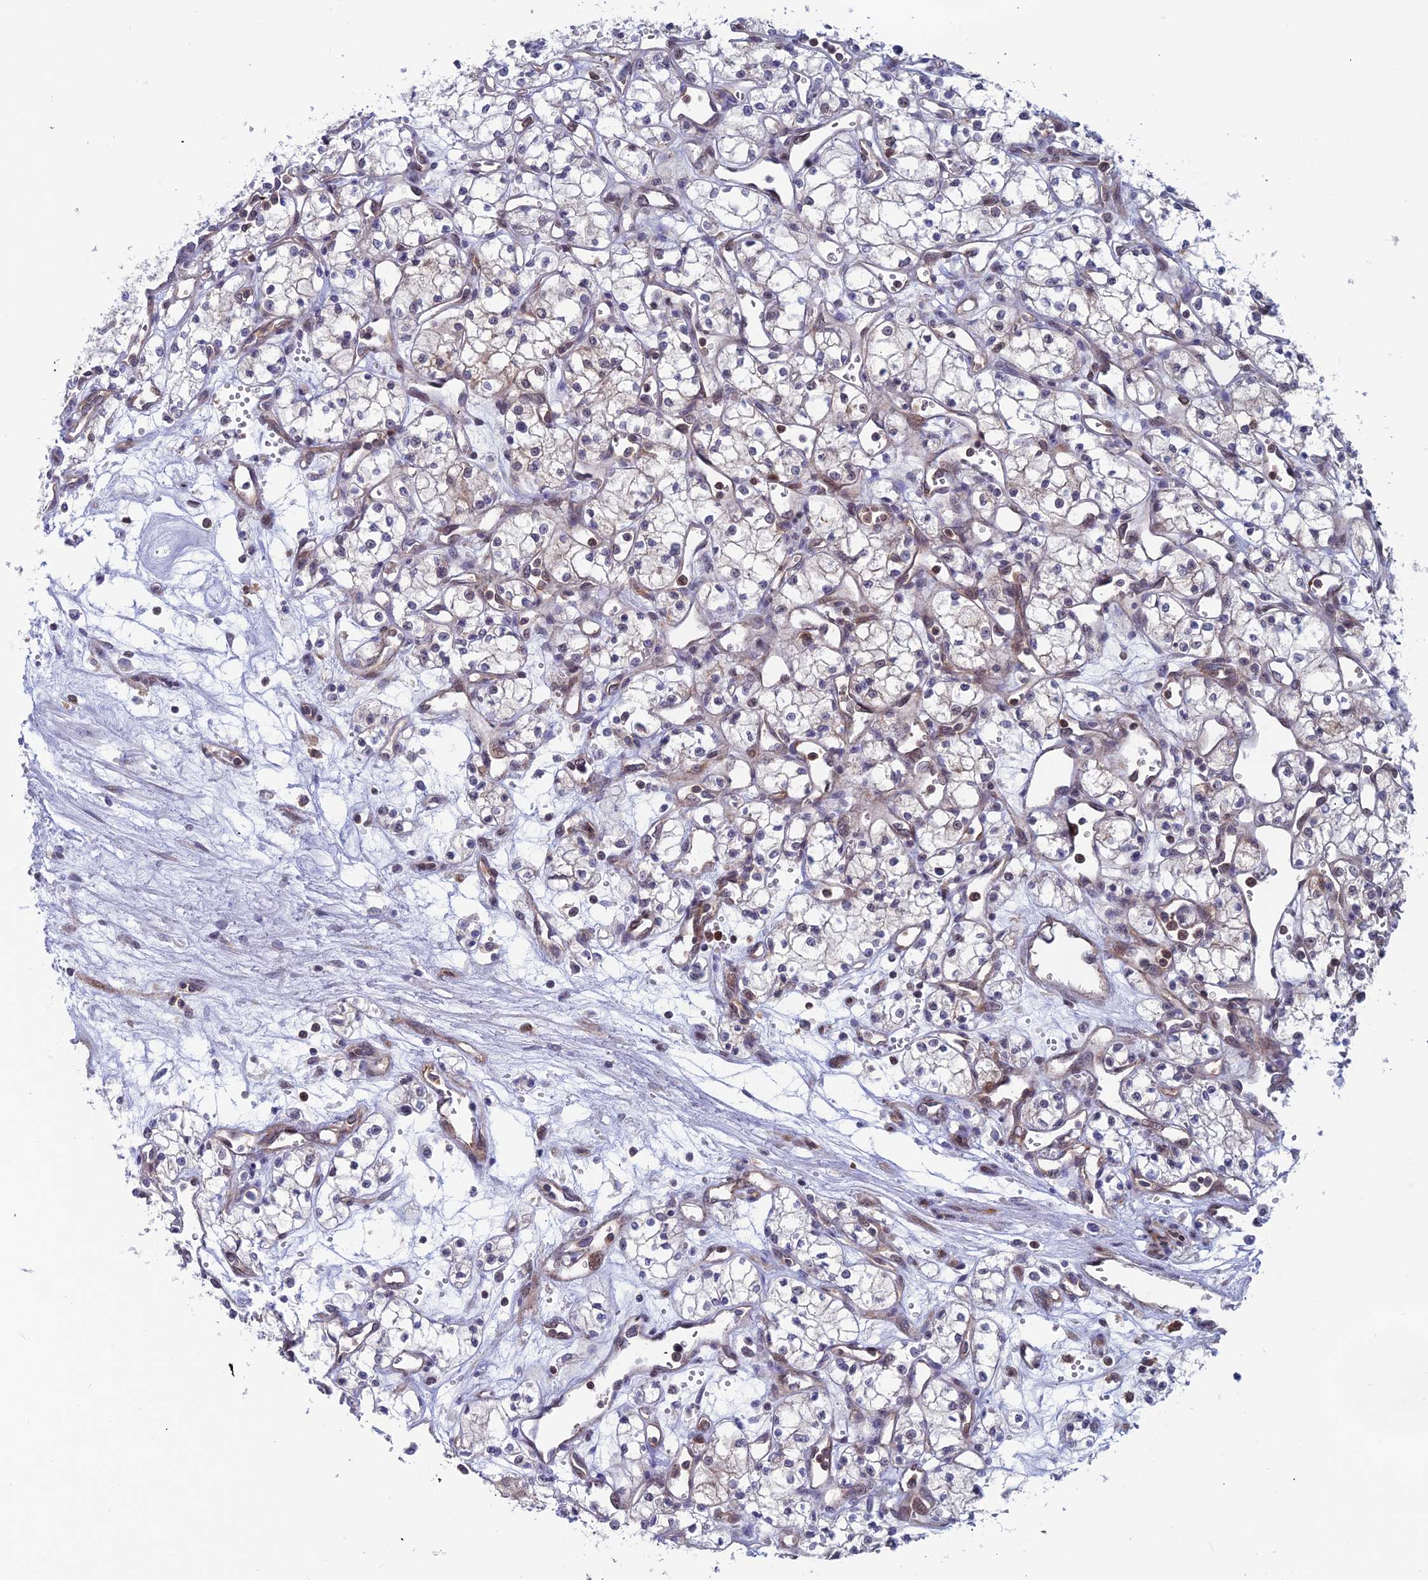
{"staining": {"intensity": "negative", "quantity": "none", "location": "none"}, "tissue": "renal cancer", "cell_type": "Tumor cells", "image_type": "cancer", "snomed": [{"axis": "morphology", "description": "Adenocarcinoma, NOS"}, {"axis": "topography", "description": "Kidney"}], "caption": "Tumor cells are negative for protein expression in human renal adenocarcinoma. (Stains: DAB IHC with hematoxylin counter stain, Microscopy: brightfield microscopy at high magnification).", "gene": "IGBP1", "patient": {"sex": "male", "age": 59}}